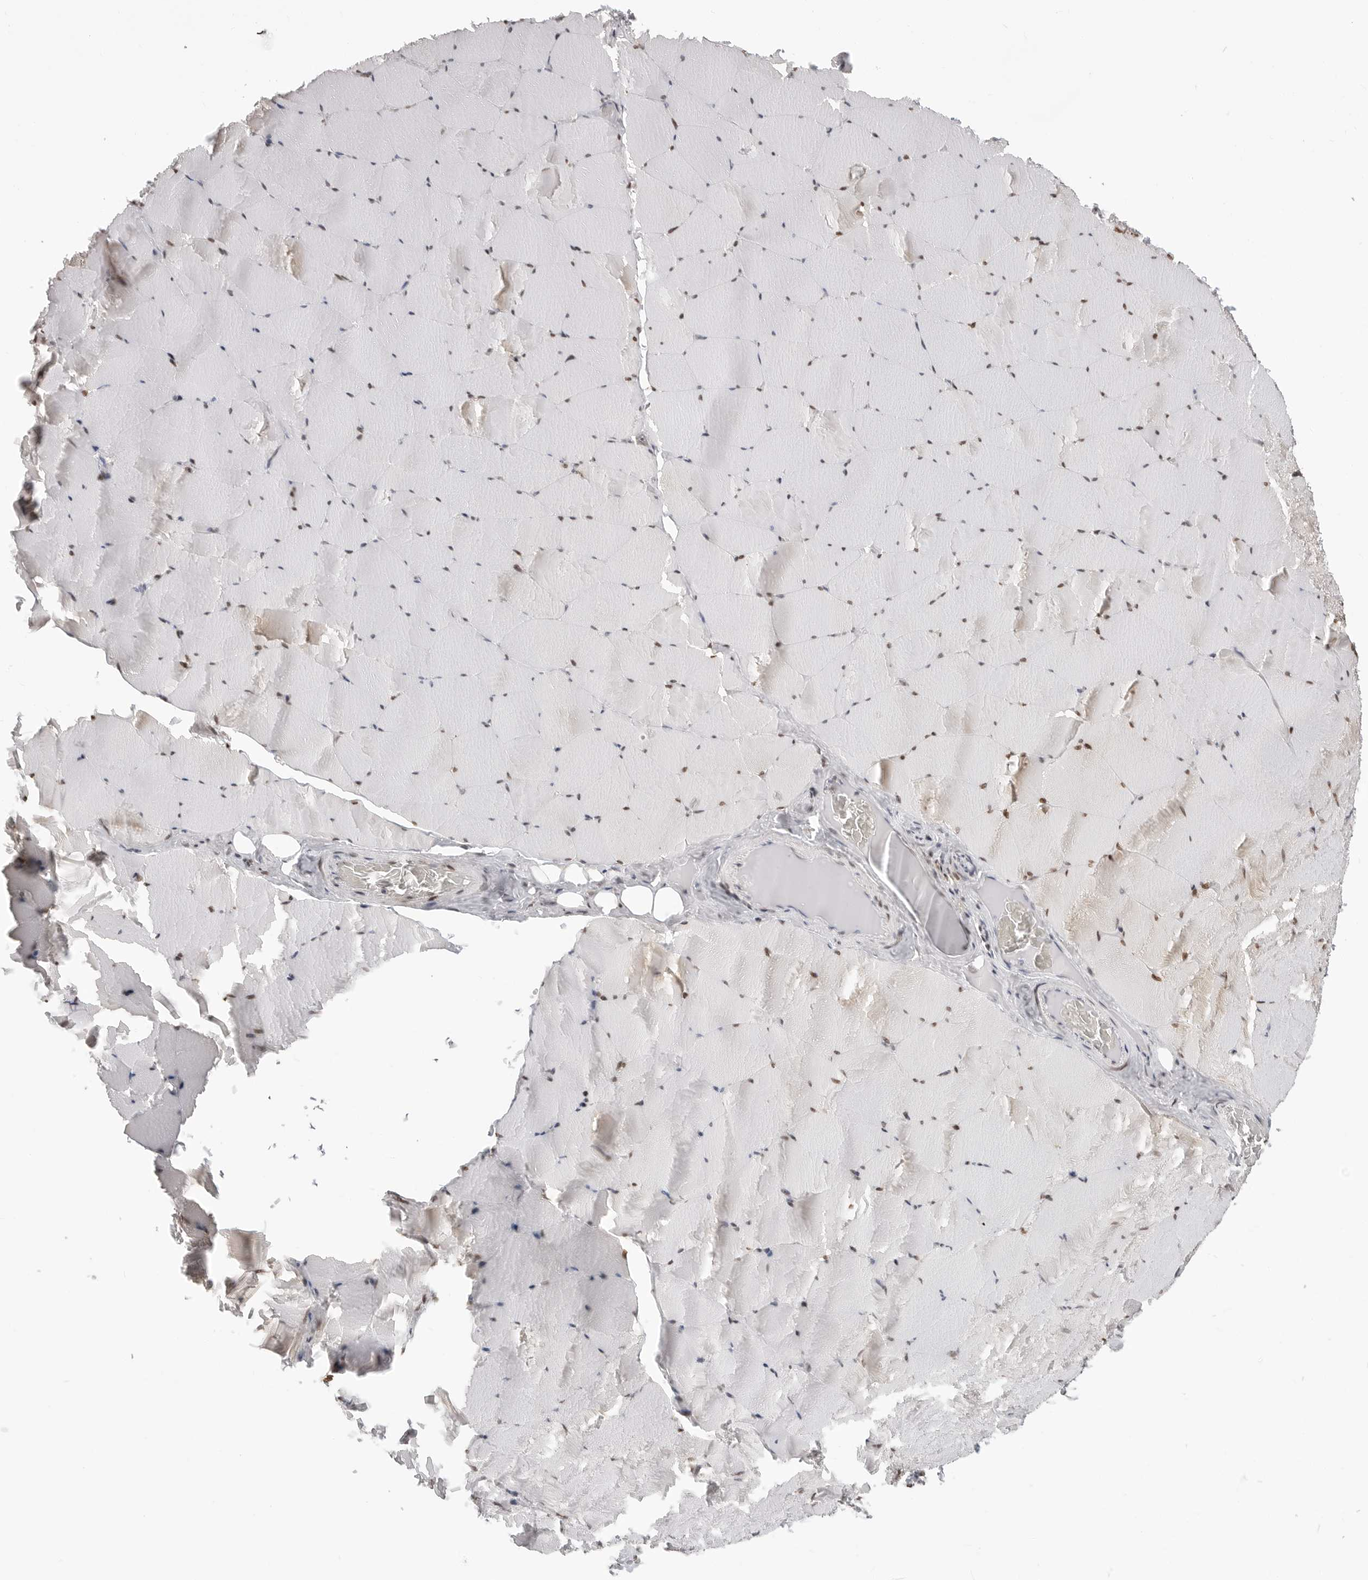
{"staining": {"intensity": "moderate", "quantity": ">75%", "location": "cytoplasmic/membranous,nuclear"}, "tissue": "skeletal muscle", "cell_type": "Myocytes", "image_type": "normal", "snomed": [{"axis": "morphology", "description": "Normal tissue, NOS"}, {"axis": "topography", "description": "Skeletal muscle"}], "caption": "Moderate cytoplasmic/membranous,nuclear expression for a protein is seen in about >75% of myocytes of benign skeletal muscle using immunohistochemistry.", "gene": "C8orf33", "patient": {"sex": "male", "age": 62}}